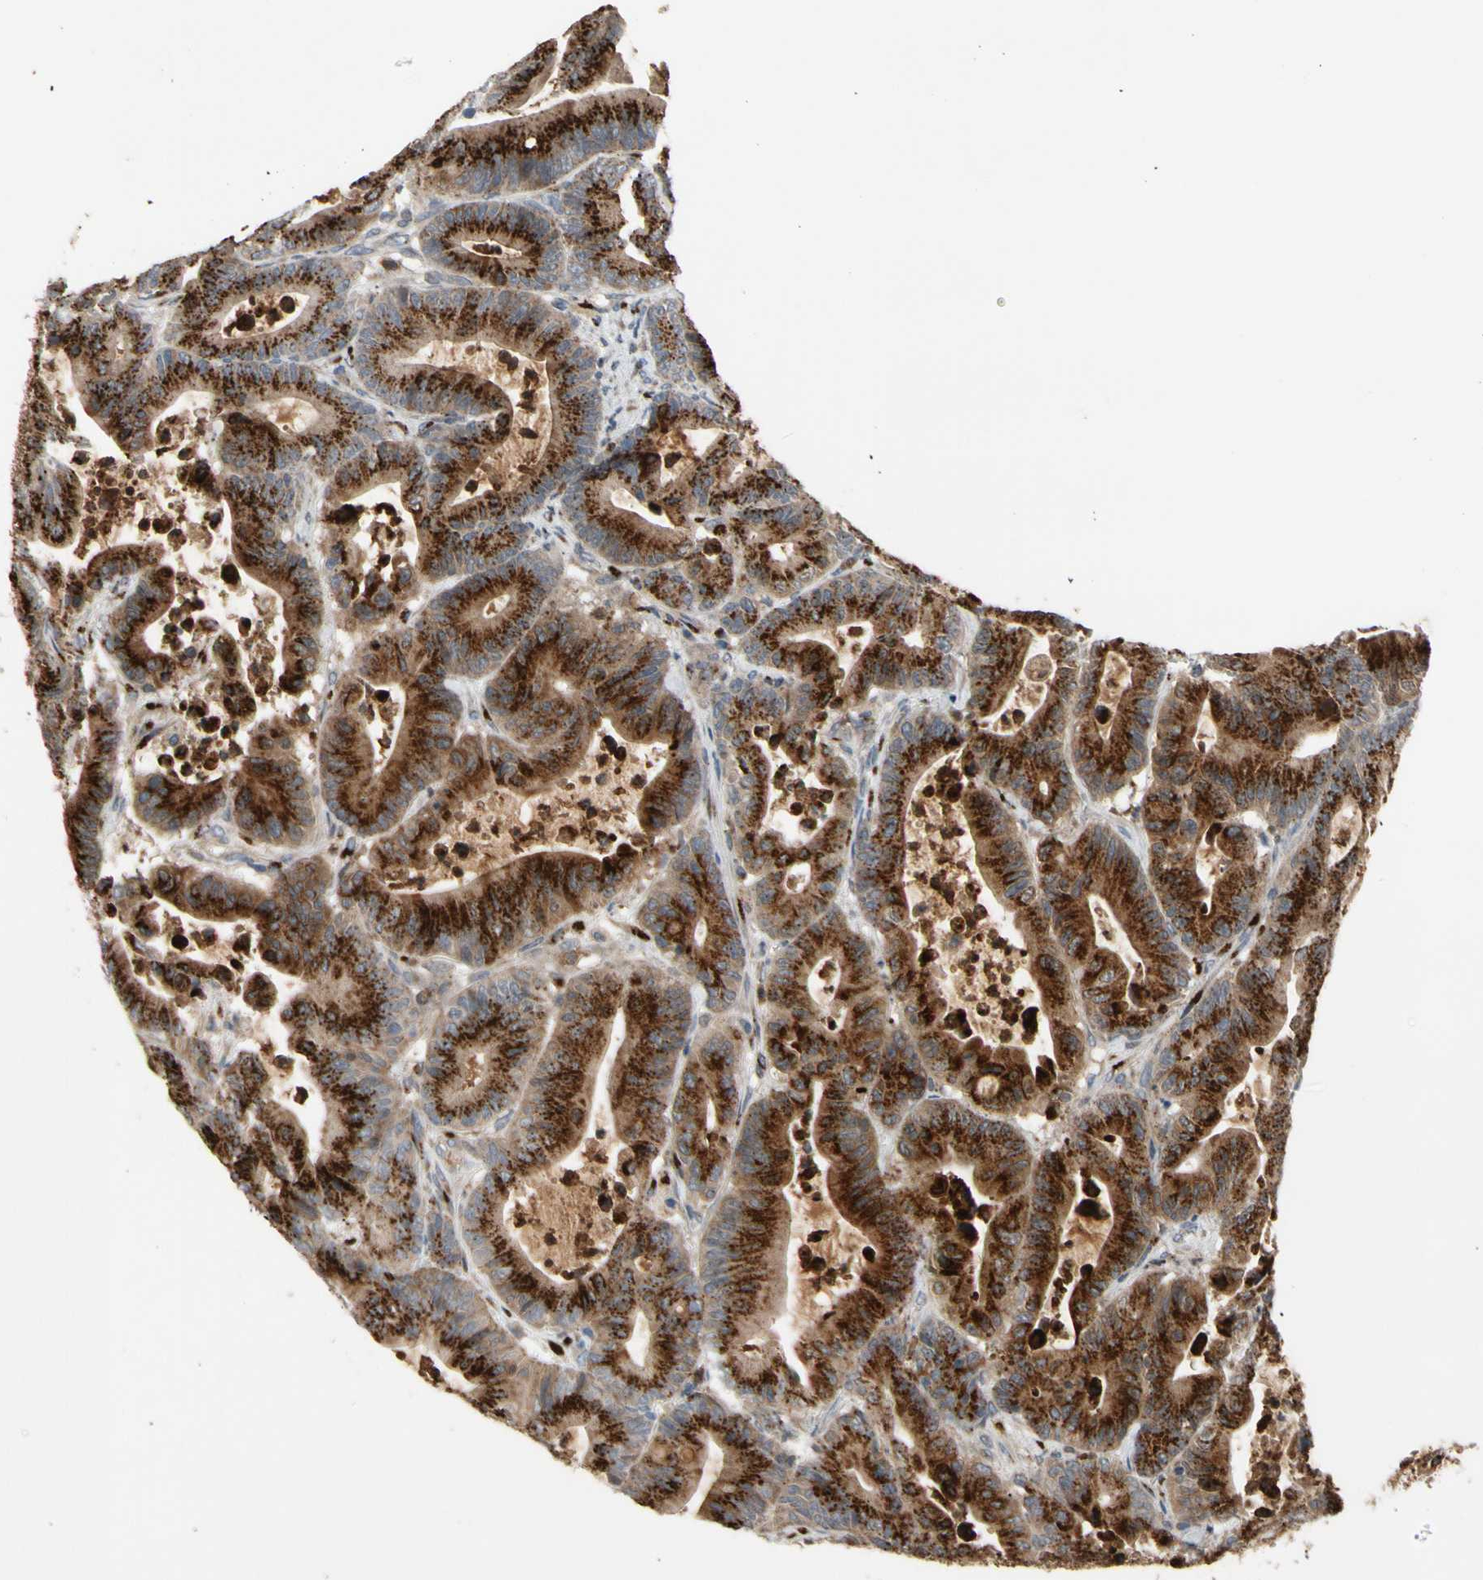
{"staining": {"intensity": "strong", "quantity": ">75%", "location": "cytoplasmic/membranous"}, "tissue": "colorectal cancer", "cell_type": "Tumor cells", "image_type": "cancer", "snomed": [{"axis": "morphology", "description": "Adenocarcinoma, NOS"}, {"axis": "topography", "description": "Colon"}], "caption": "Brown immunohistochemical staining in human colorectal adenocarcinoma demonstrates strong cytoplasmic/membranous positivity in approximately >75% of tumor cells.", "gene": "GALNT5", "patient": {"sex": "female", "age": 84}}